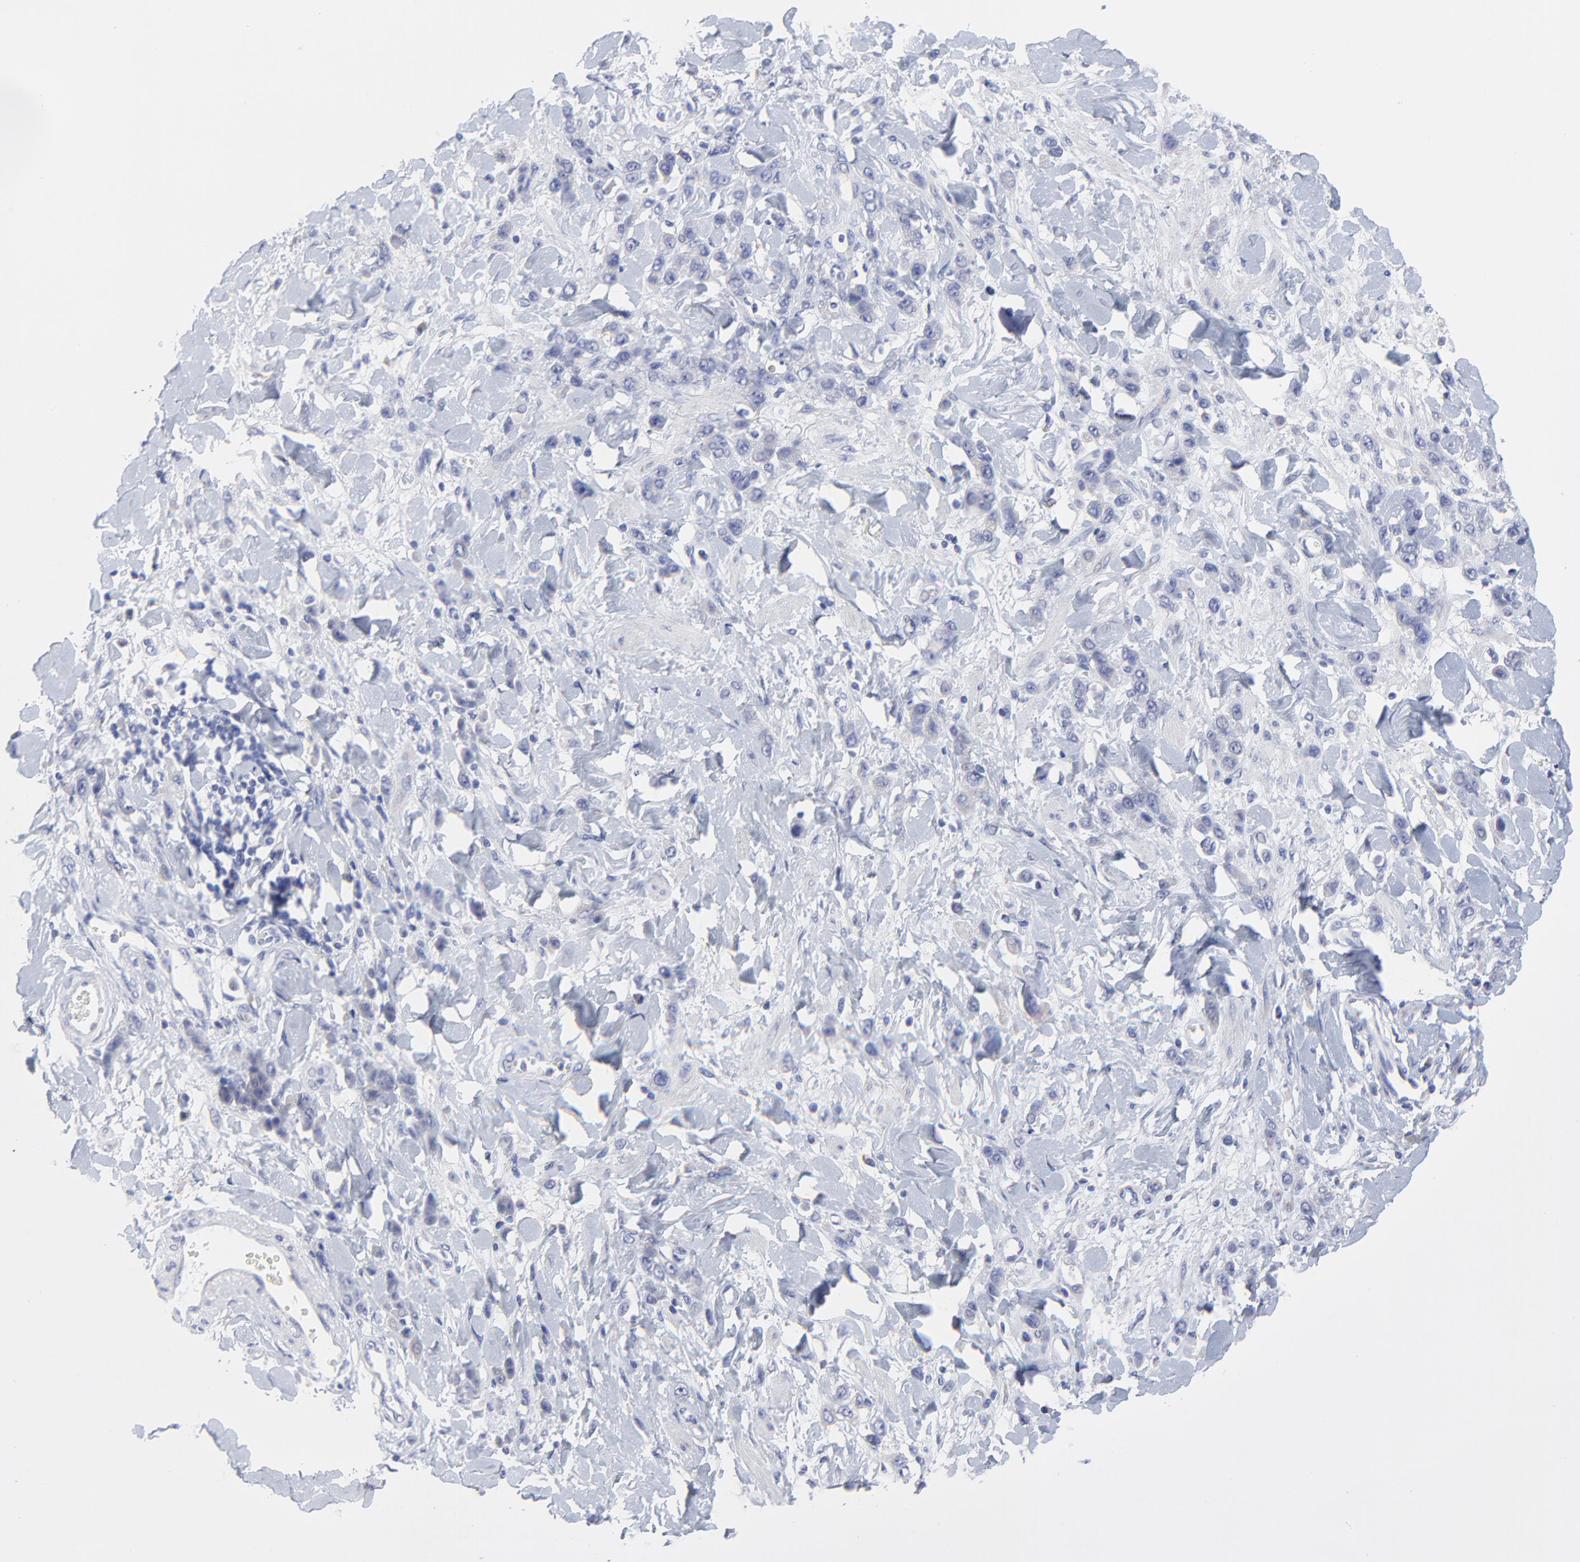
{"staining": {"intensity": "negative", "quantity": "none", "location": "none"}, "tissue": "stomach cancer", "cell_type": "Tumor cells", "image_type": "cancer", "snomed": [{"axis": "morphology", "description": "Normal tissue, NOS"}, {"axis": "morphology", "description": "Adenocarcinoma, NOS"}, {"axis": "topography", "description": "Stomach"}], "caption": "This image is of stomach adenocarcinoma stained with IHC to label a protein in brown with the nuclei are counter-stained blue. There is no staining in tumor cells.", "gene": "DUSP9", "patient": {"sex": "male", "age": 82}}